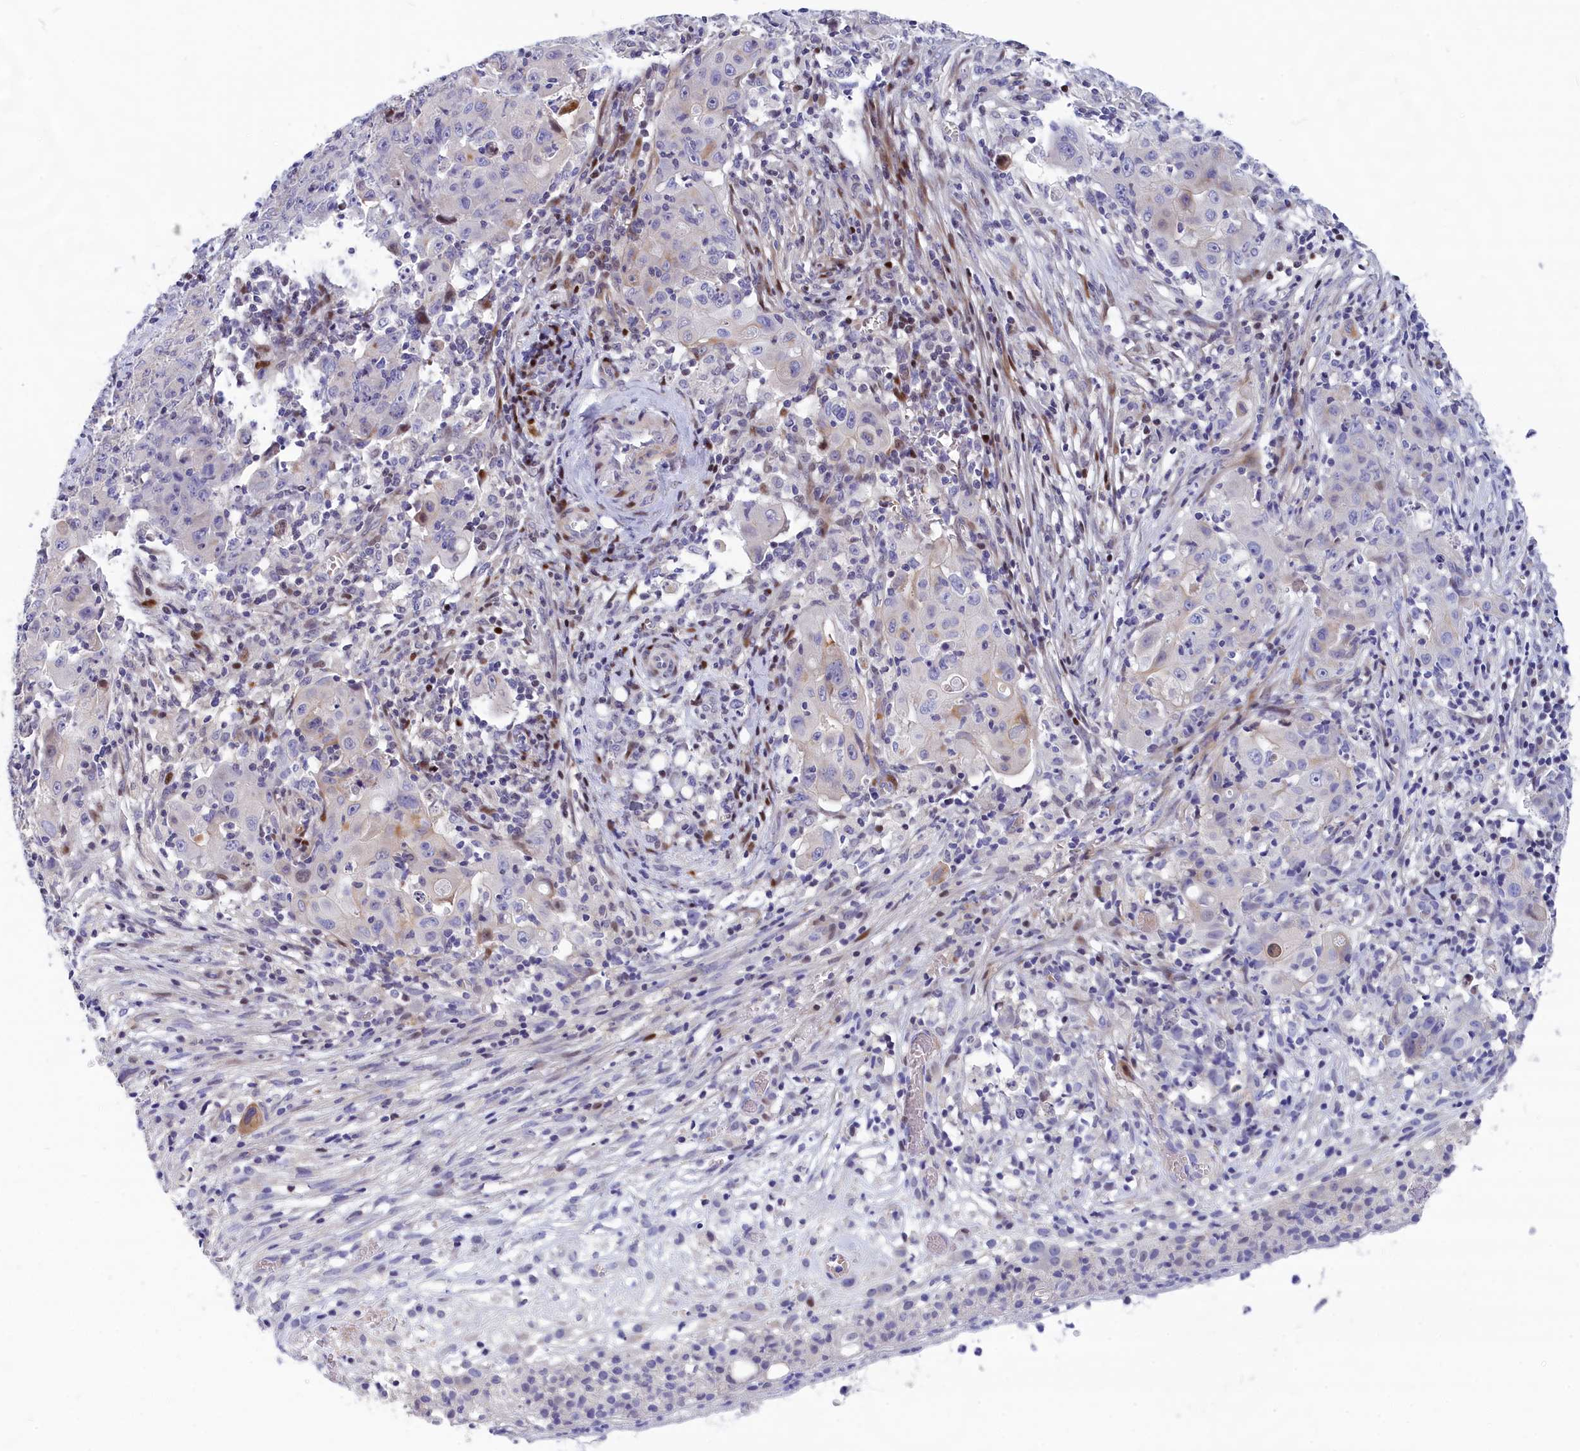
{"staining": {"intensity": "negative", "quantity": "none", "location": "none"}, "tissue": "ovarian cancer", "cell_type": "Tumor cells", "image_type": "cancer", "snomed": [{"axis": "morphology", "description": "Carcinoma, endometroid"}, {"axis": "topography", "description": "Ovary"}], "caption": "An IHC image of ovarian endometroid carcinoma is shown. There is no staining in tumor cells of ovarian endometroid carcinoma.", "gene": "NKPD1", "patient": {"sex": "female", "age": 42}}